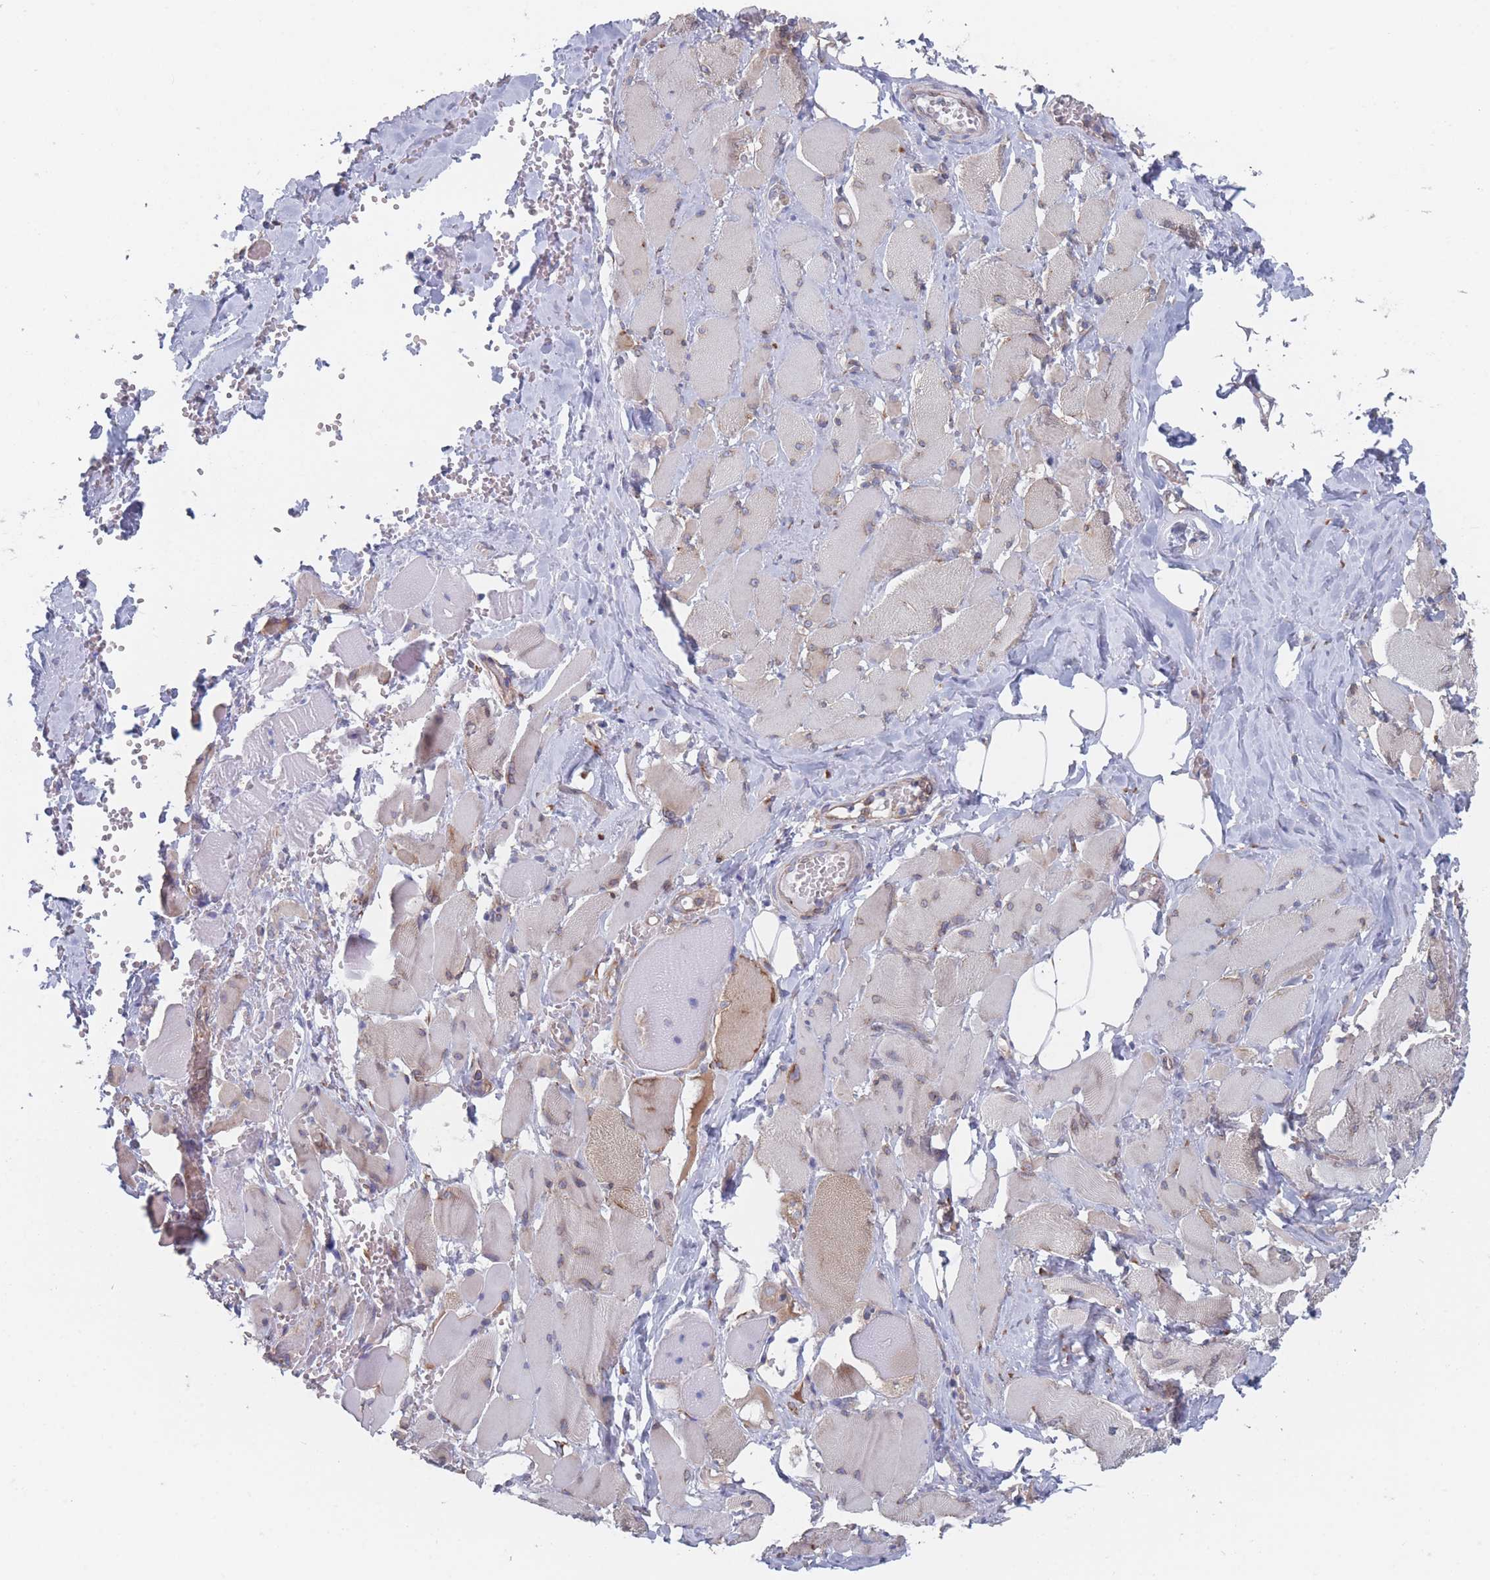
{"staining": {"intensity": "weak", "quantity": "<25%", "location": "cytoplasmic/membranous"}, "tissue": "skeletal muscle", "cell_type": "Myocytes", "image_type": "normal", "snomed": [{"axis": "morphology", "description": "Normal tissue, NOS"}, {"axis": "morphology", "description": "Basal cell carcinoma"}, {"axis": "topography", "description": "Skeletal muscle"}], "caption": "An immunohistochemistry (IHC) micrograph of unremarkable skeletal muscle is shown. There is no staining in myocytes of skeletal muscle.", "gene": "EEF1B2", "patient": {"sex": "female", "age": 64}}